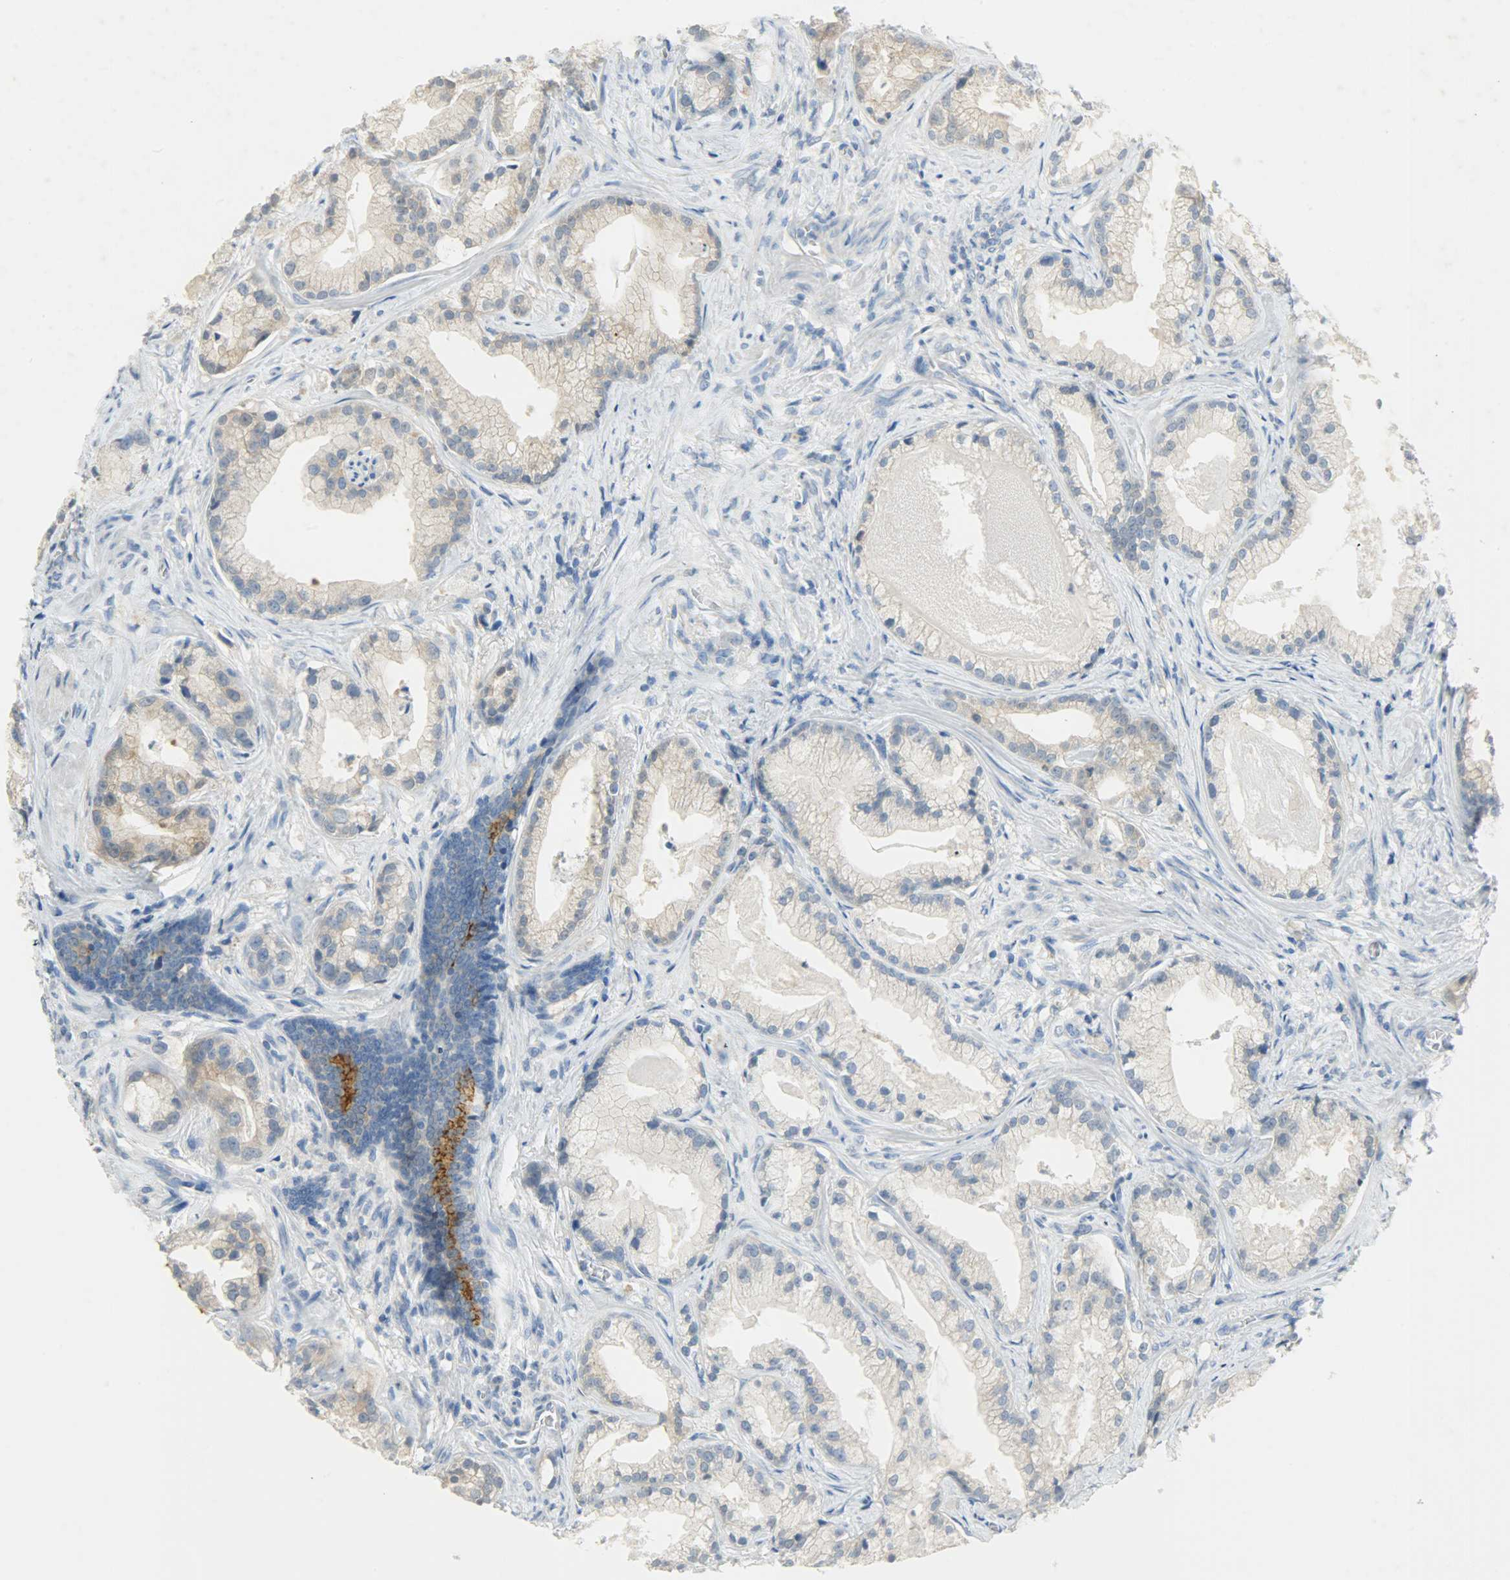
{"staining": {"intensity": "moderate", "quantity": ">75%", "location": "cytoplasmic/membranous"}, "tissue": "prostate cancer", "cell_type": "Tumor cells", "image_type": "cancer", "snomed": [{"axis": "morphology", "description": "Adenocarcinoma, Low grade"}, {"axis": "topography", "description": "Prostate"}], "caption": "Tumor cells show medium levels of moderate cytoplasmic/membranous staining in about >75% of cells in human prostate adenocarcinoma (low-grade).", "gene": "PROM1", "patient": {"sex": "male", "age": 59}}